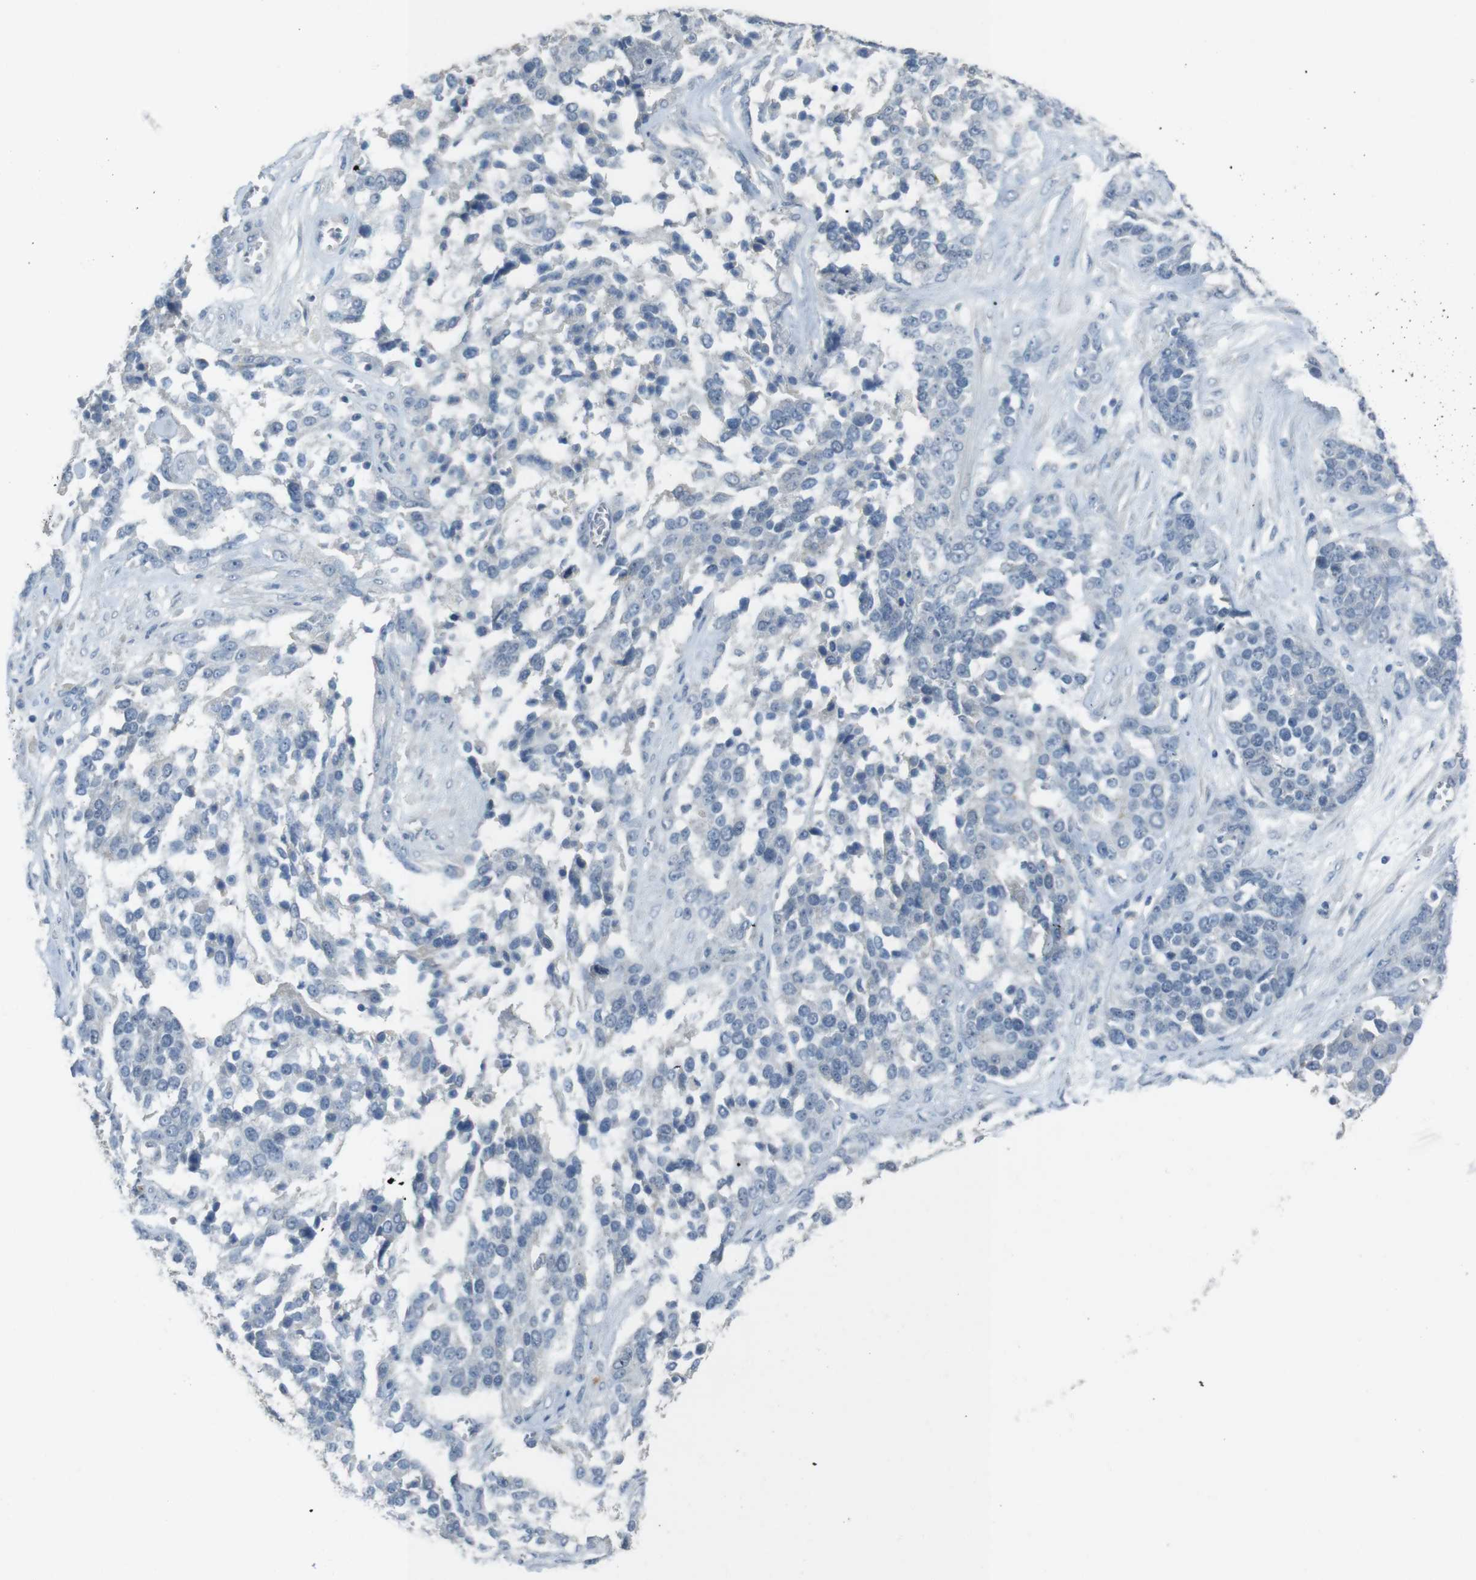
{"staining": {"intensity": "negative", "quantity": "none", "location": "none"}, "tissue": "ovarian cancer", "cell_type": "Tumor cells", "image_type": "cancer", "snomed": [{"axis": "morphology", "description": "Cystadenocarcinoma, serous, NOS"}, {"axis": "topography", "description": "Ovary"}], "caption": "Tumor cells are negative for protein expression in human ovarian serous cystadenocarcinoma. (DAB (3,3'-diaminobenzidine) immunohistochemistry, high magnification).", "gene": "ENTPD7", "patient": {"sex": "female", "age": 44}}